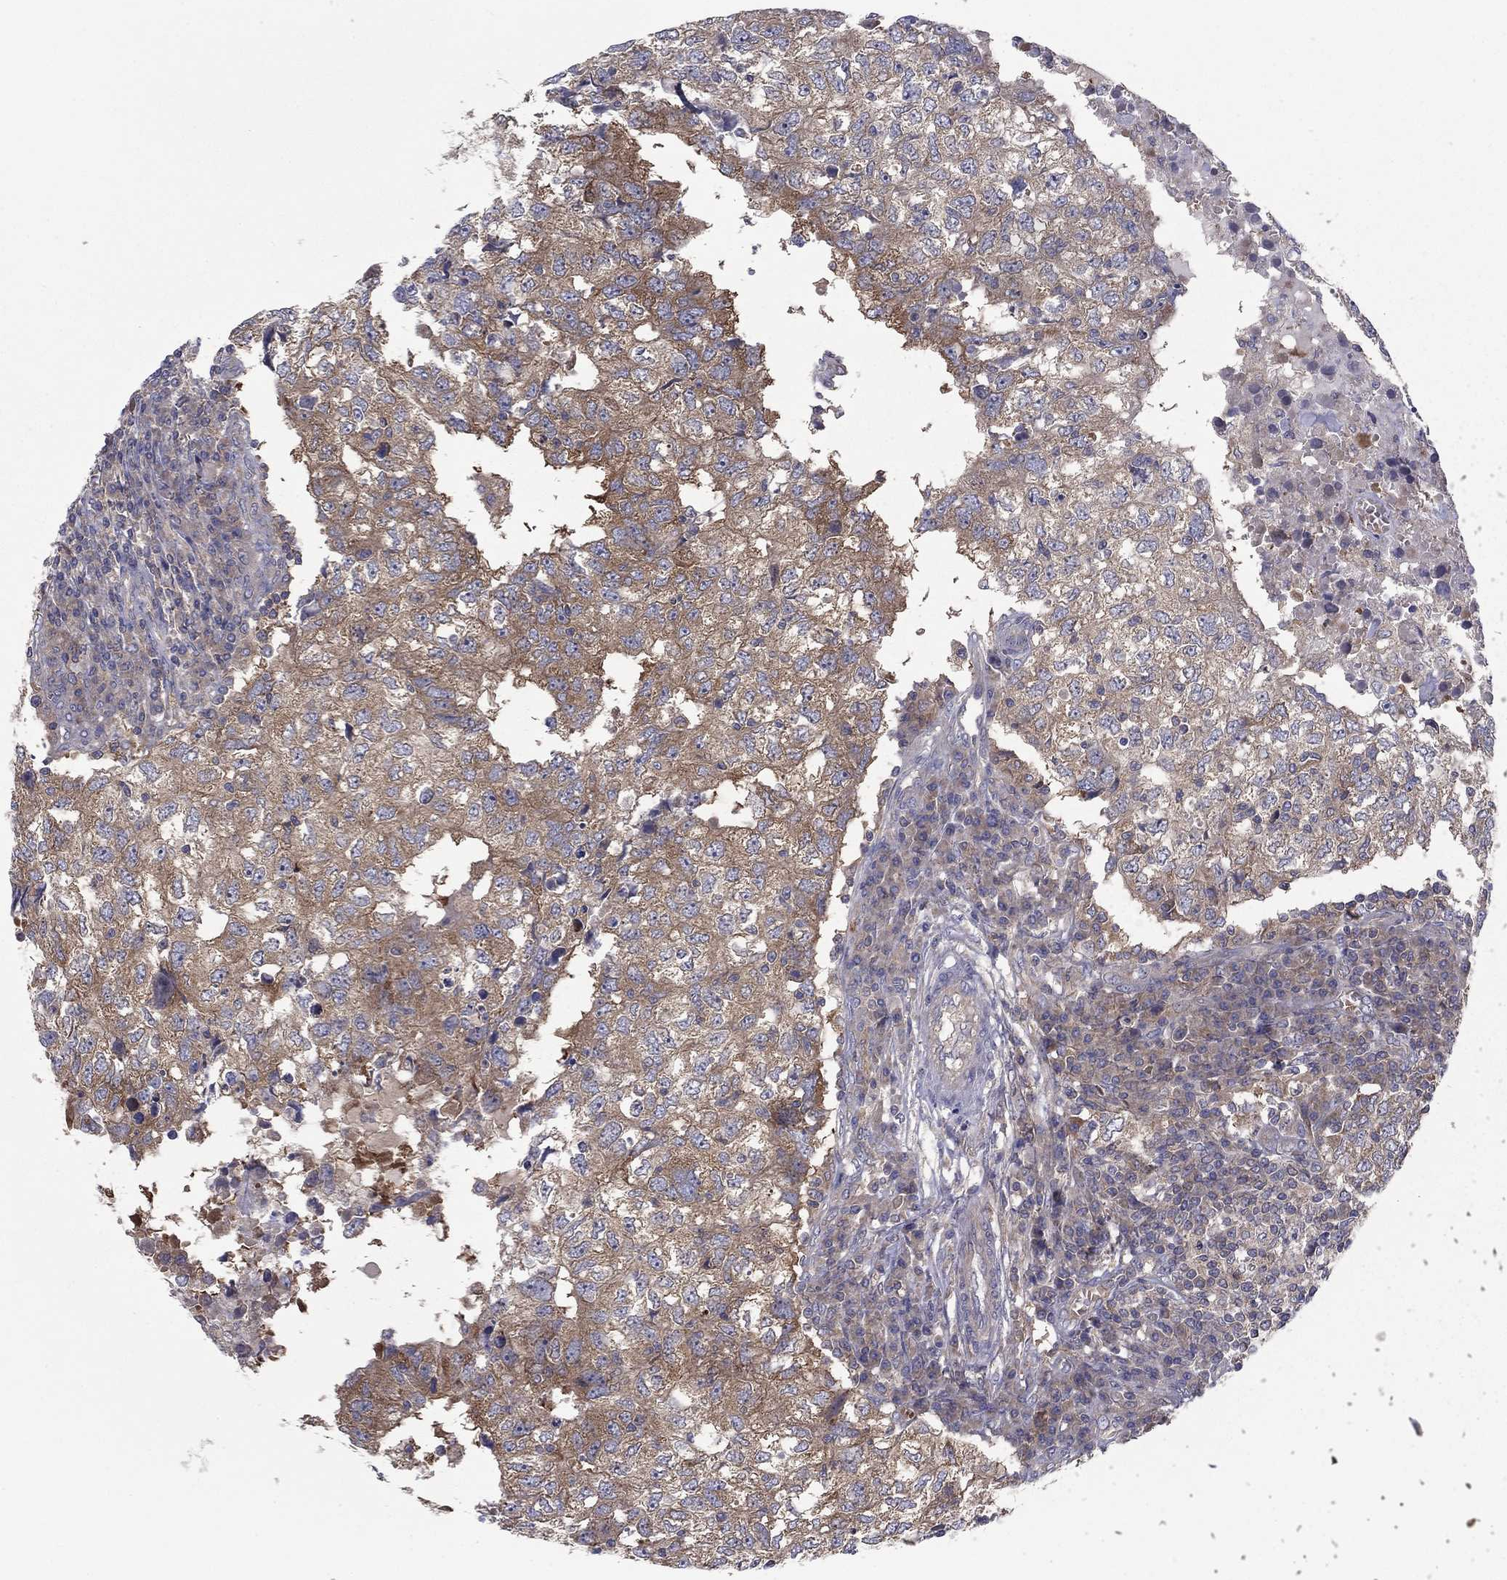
{"staining": {"intensity": "strong", "quantity": "<25%", "location": "cytoplasmic/membranous"}, "tissue": "breast cancer", "cell_type": "Tumor cells", "image_type": "cancer", "snomed": [{"axis": "morphology", "description": "Duct carcinoma"}, {"axis": "topography", "description": "Breast"}], "caption": "Breast cancer was stained to show a protein in brown. There is medium levels of strong cytoplasmic/membranous staining in about <25% of tumor cells.", "gene": "RNF123", "patient": {"sex": "female", "age": 30}}